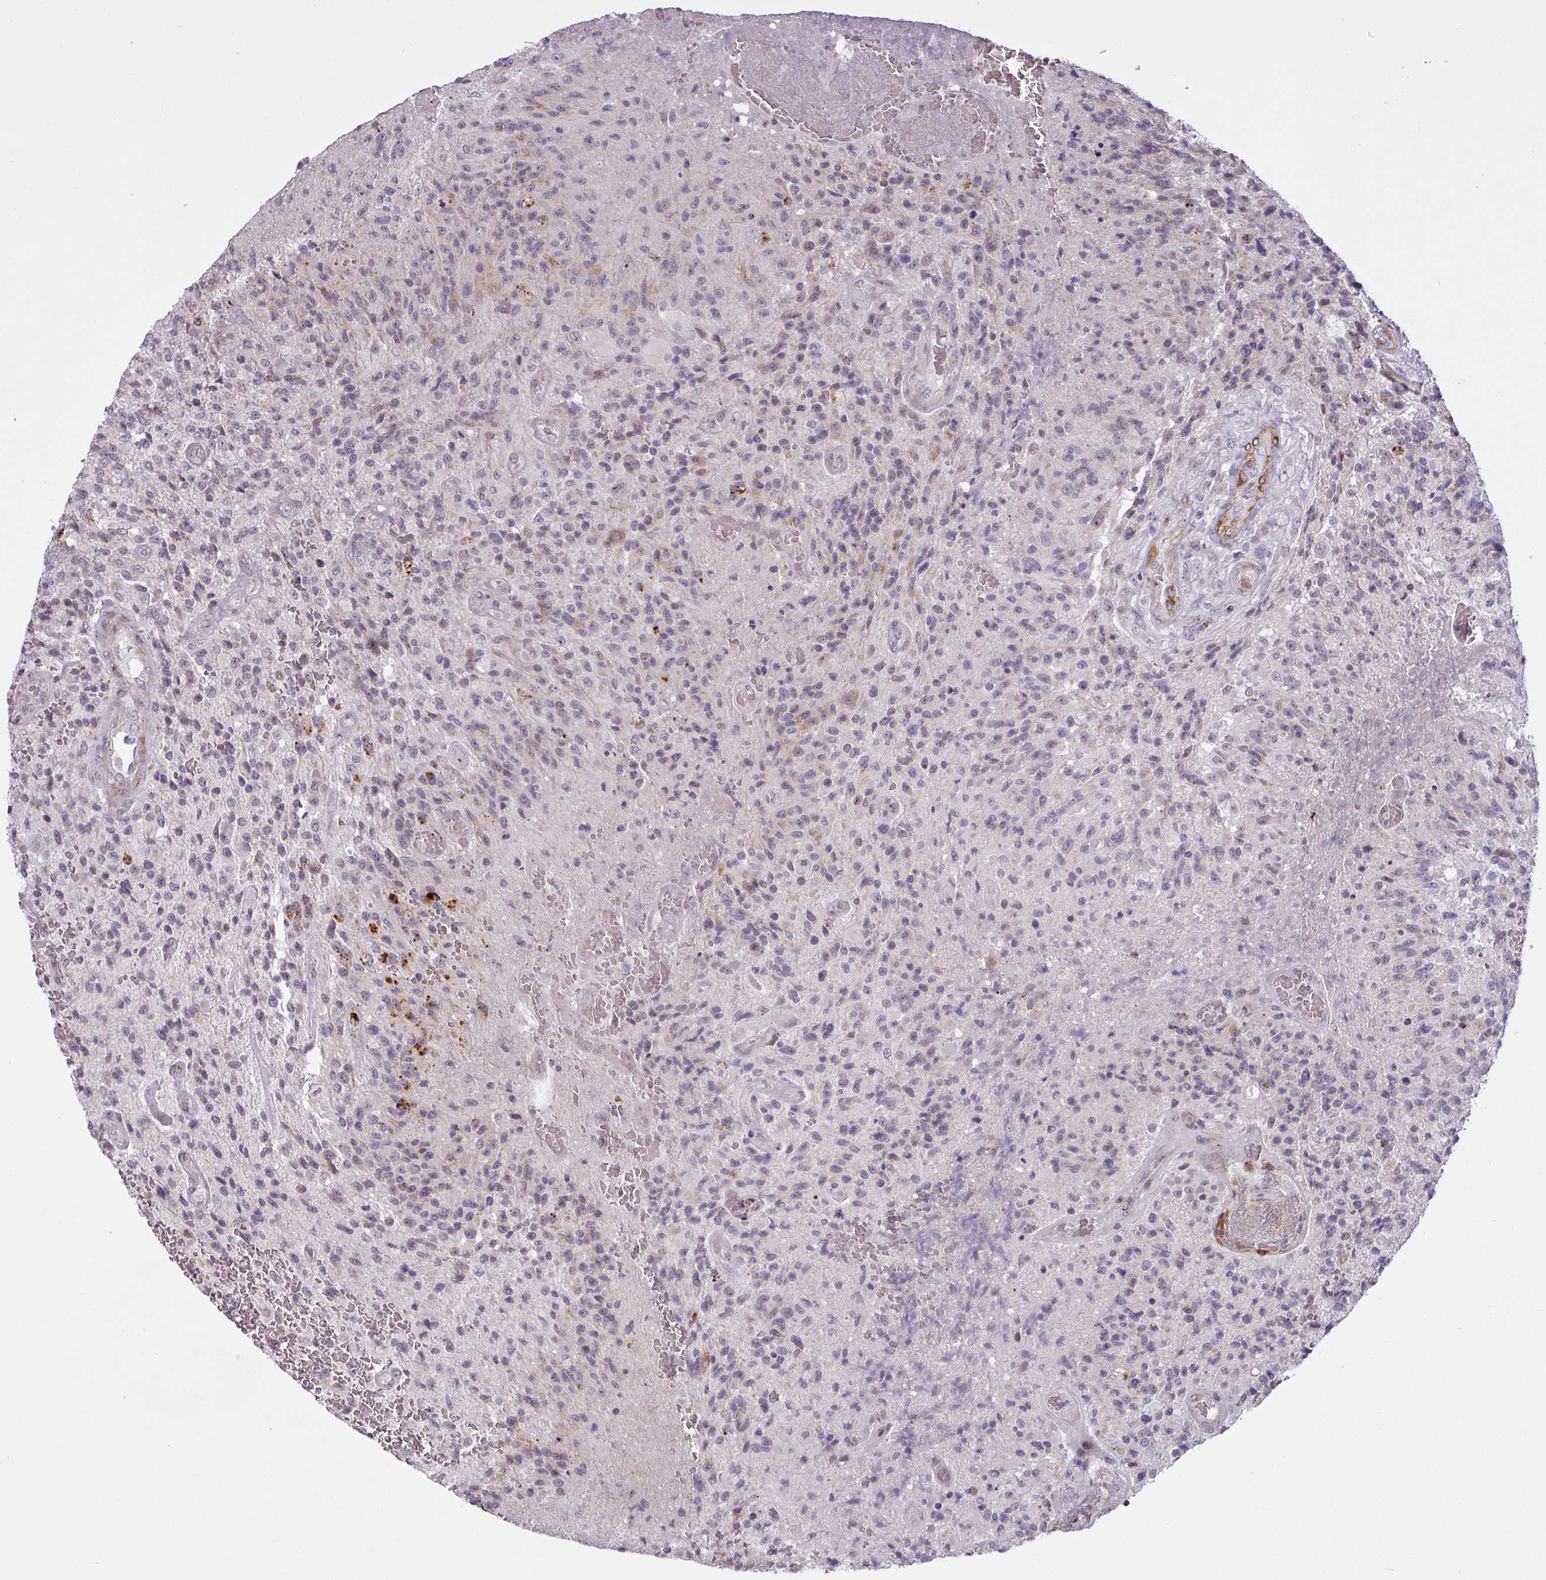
{"staining": {"intensity": "weak", "quantity": "<25%", "location": "cytoplasmic/membranous"}, "tissue": "glioma", "cell_type": "Tumor cells", "image_type": "cancer", "snomed": [{"axis": "morphology", "description": "Normal tissue, NOS"}, {"axis": "morphology", "description": "Glioma, malignant, High grade"}, {"axis": "topography", "description": "Cerebral cortex"}], "caption": "DAB immunohistochemical staining of glioma demonstrates no significant expression in tumor cells.", "gene": "MAP7D2", "patient": {"sex": "male", "age": 56}}